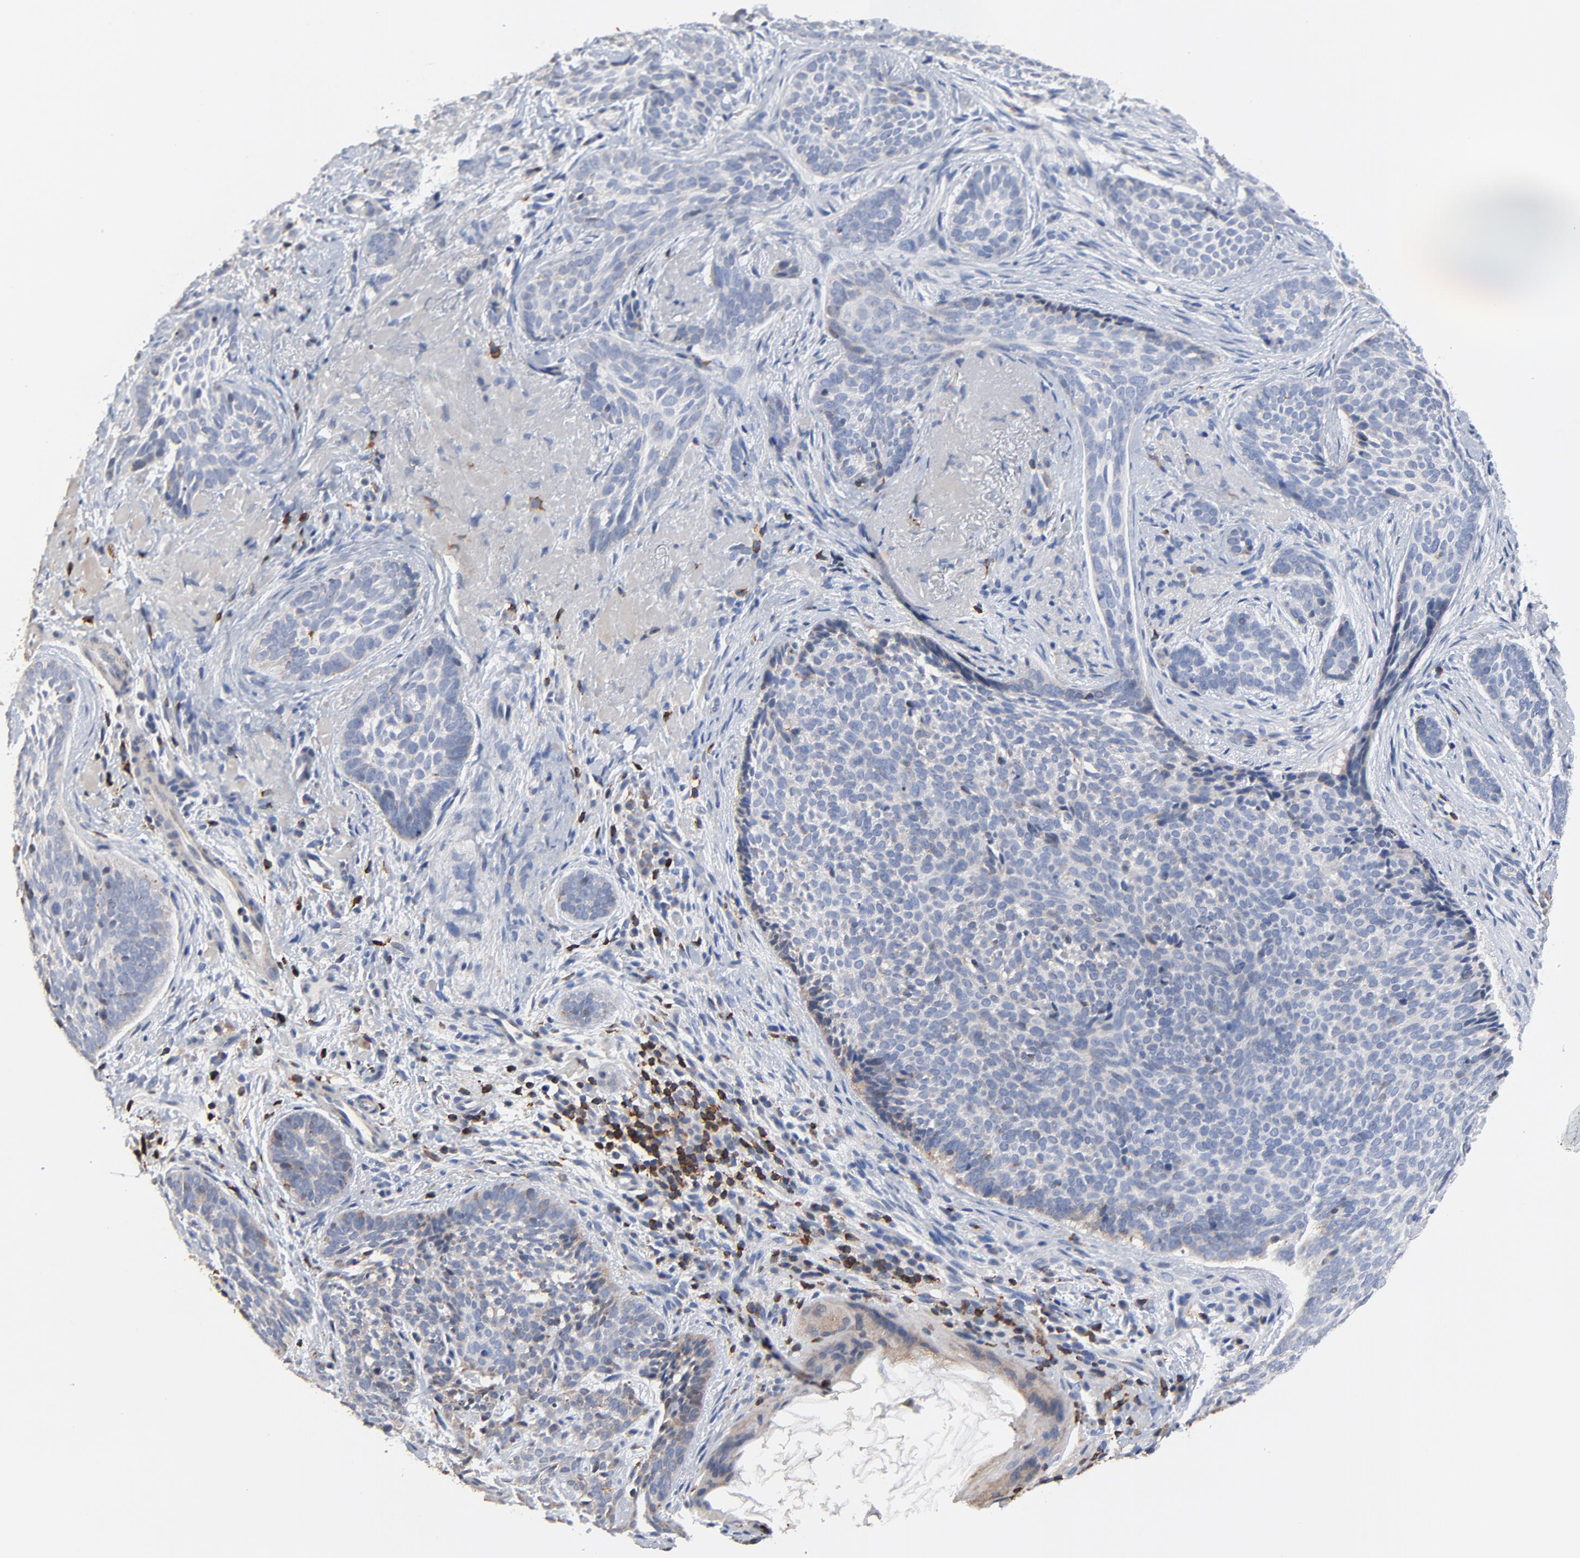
{"staining": {"intensity": "weak", "quantity": "<25%", "location": "cytoplasmic/membranous"}, "tissue": "skin cancer", "cell_type": "Tumor cells", "image_type": "cancer", "snomed": [{"axis": "morphology", "description": "Basal cell carcinoma"}, {"axis": "topography", "description": "Skin"}], "caption": "High power microscopy image of an immunohistochemistry (IHC) histopathology image of skin basal cell carcinoma, revealing no significant staining in tumor cells.", "gene": "SKAP1", "patient": {"sex": "male", "age": 91}}